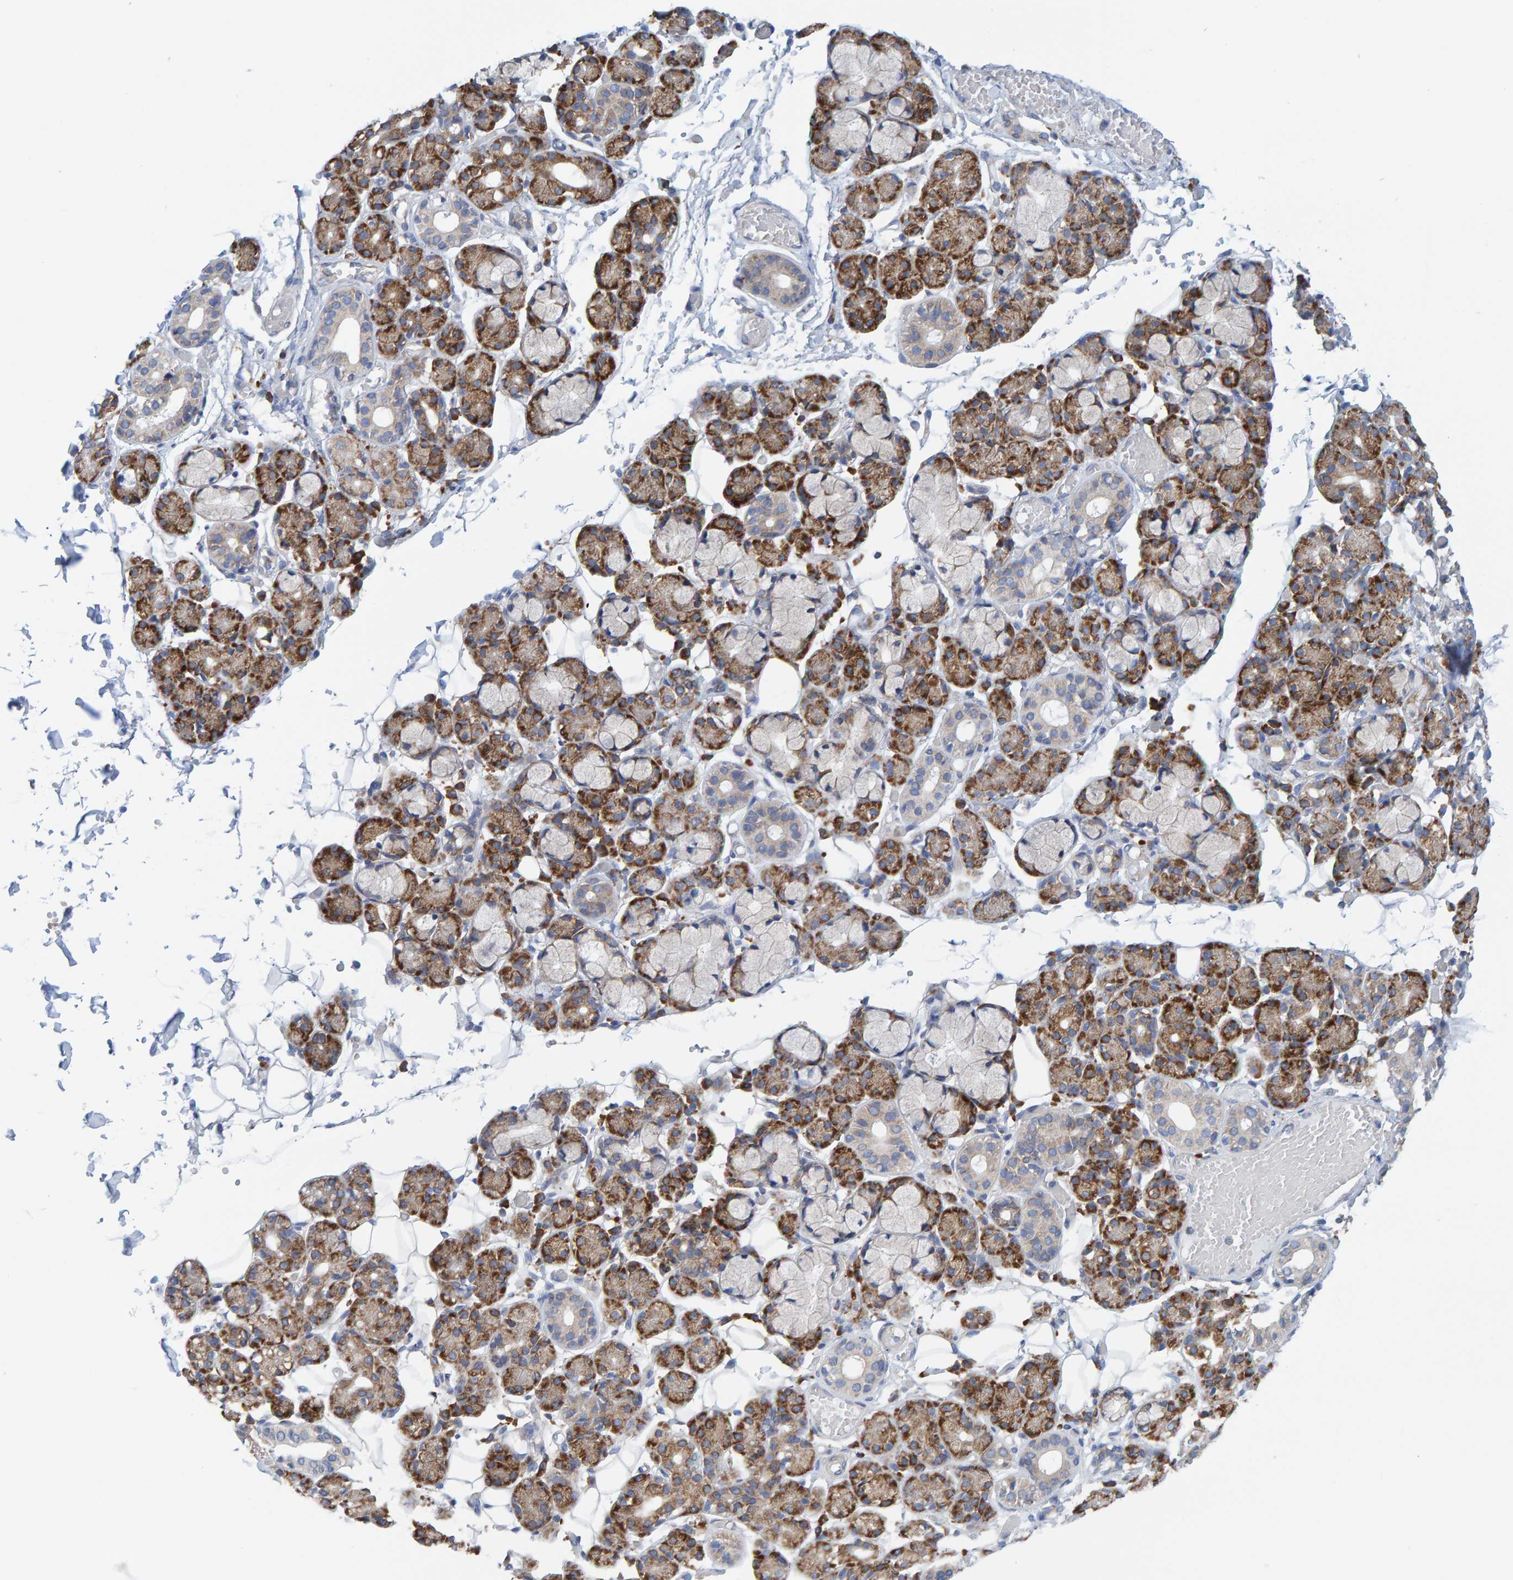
{"staining": {"intensity": "moderate", "quantity": ">75%", "location": "cytoplasmic/membranous"}, "tissue": "salivary gland", "cell_type": "Glandular cells", "image_type": "normal", "snomed": [{"axis": "morphology", "description": "Normal tissue, NOS"}, {"axis": "topography", "description": "Salivary gland"}], "caption": "Immunohistochemical staining of benign salivary gland shows moderate cytoplasmic/membranous protein staining in approximately >75% of glandular cells. The staining was performed using DAB to visualize the protein expression in brown, while the nuclei were stained in blue with hematoxylin (Magnification: 20x).", "gene": "CDK5RAP3", "patient": {"sex": "male", "age": 63}}